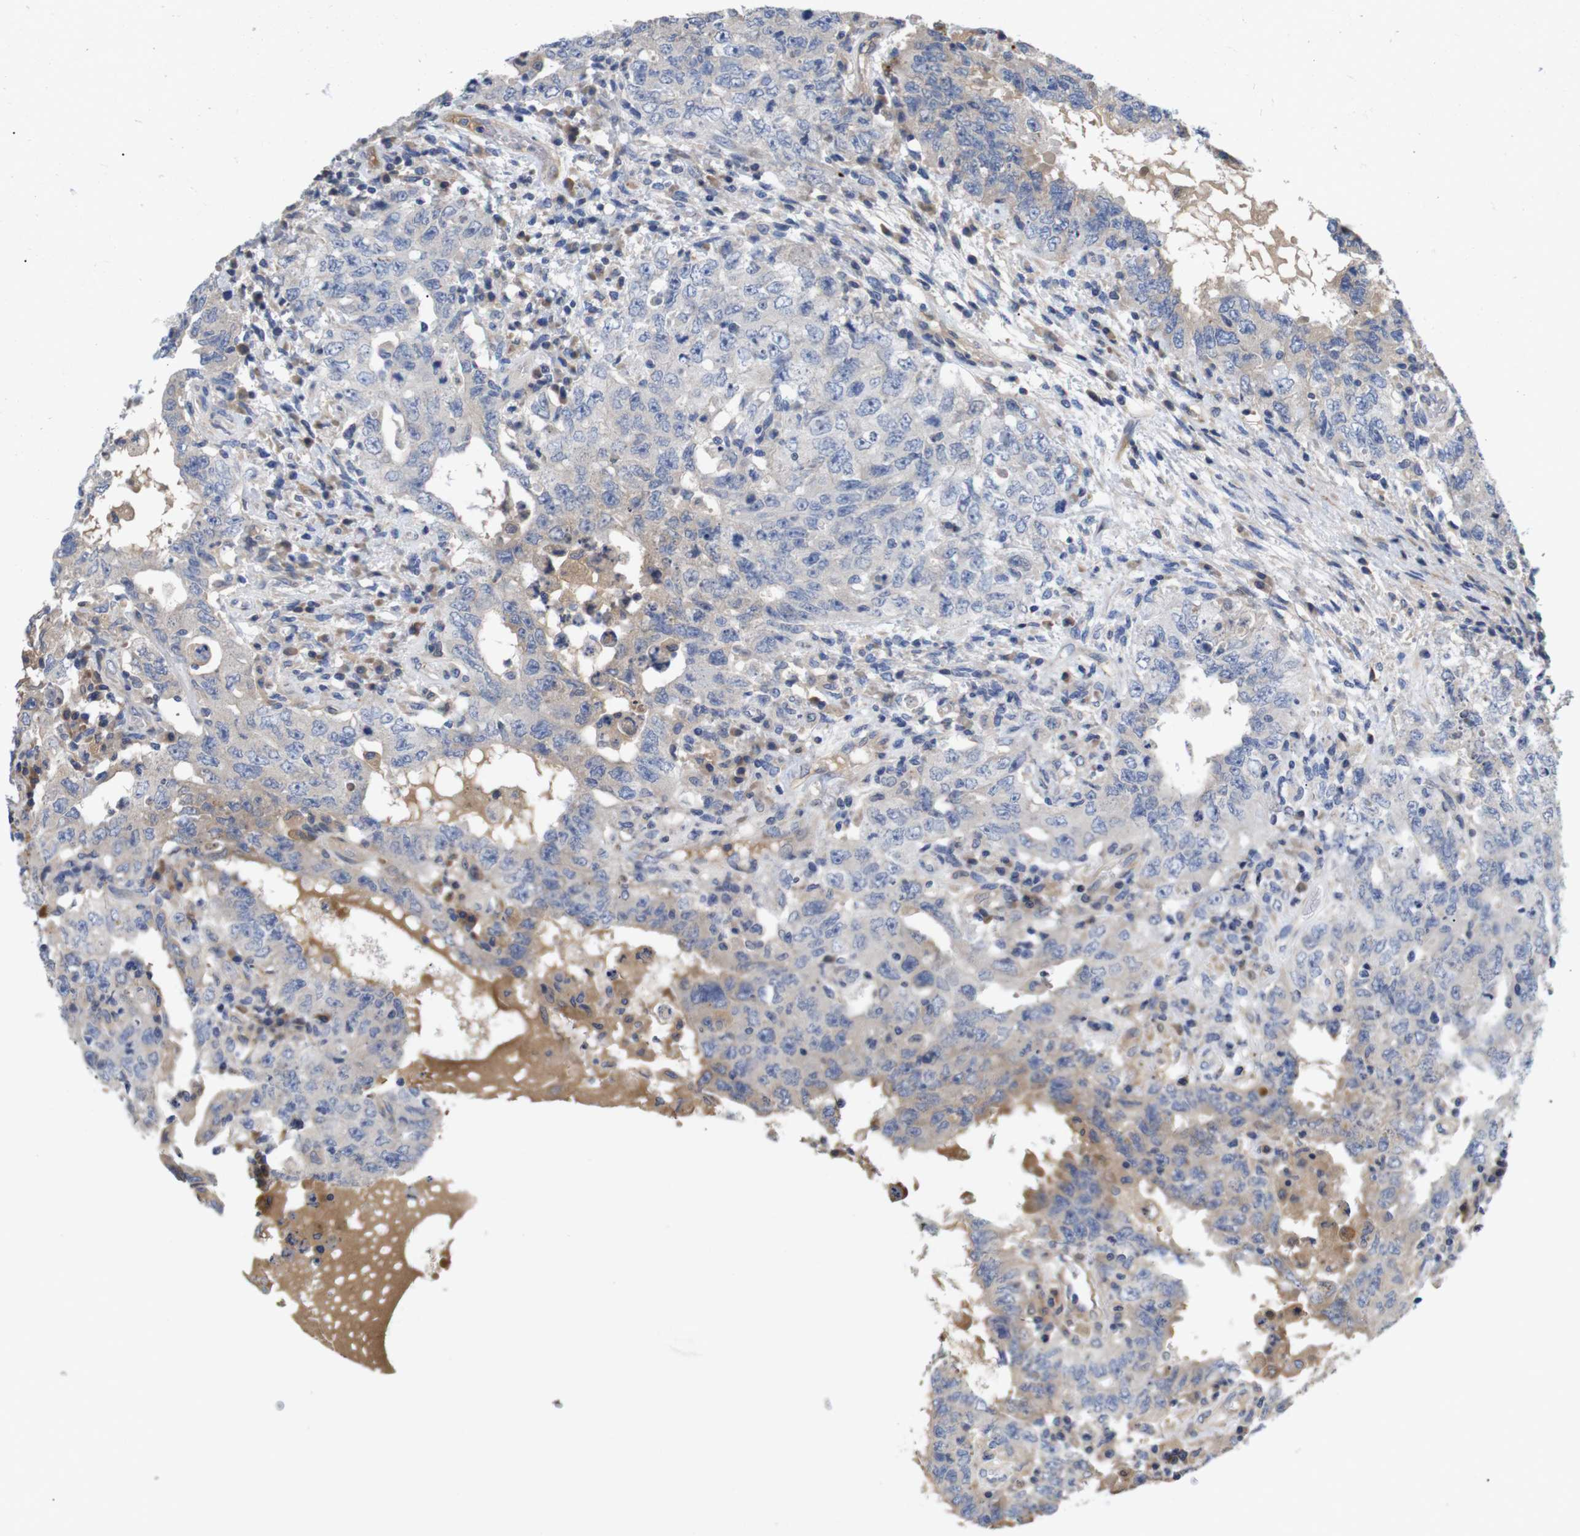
{"staining": {"intensity": "negative", "quantity": "none", "location": "none"}, "tissue": "testis cancer", "cell_type": "Tumor cells", "image_type": "cancer", "snomed": [{"axis": "morphology", "description": "Carcinoma, Embryonal, NOS"}, {"axis": "topography", "description": "Testis"}], "caption": "This is a histopathology image of immunohistochemistry staining of embryonal carcinoma (testis), which shows no positivity in tumor cells.", "gene": "SPRY3", "patient": {"sex": "male", "age": 26}}